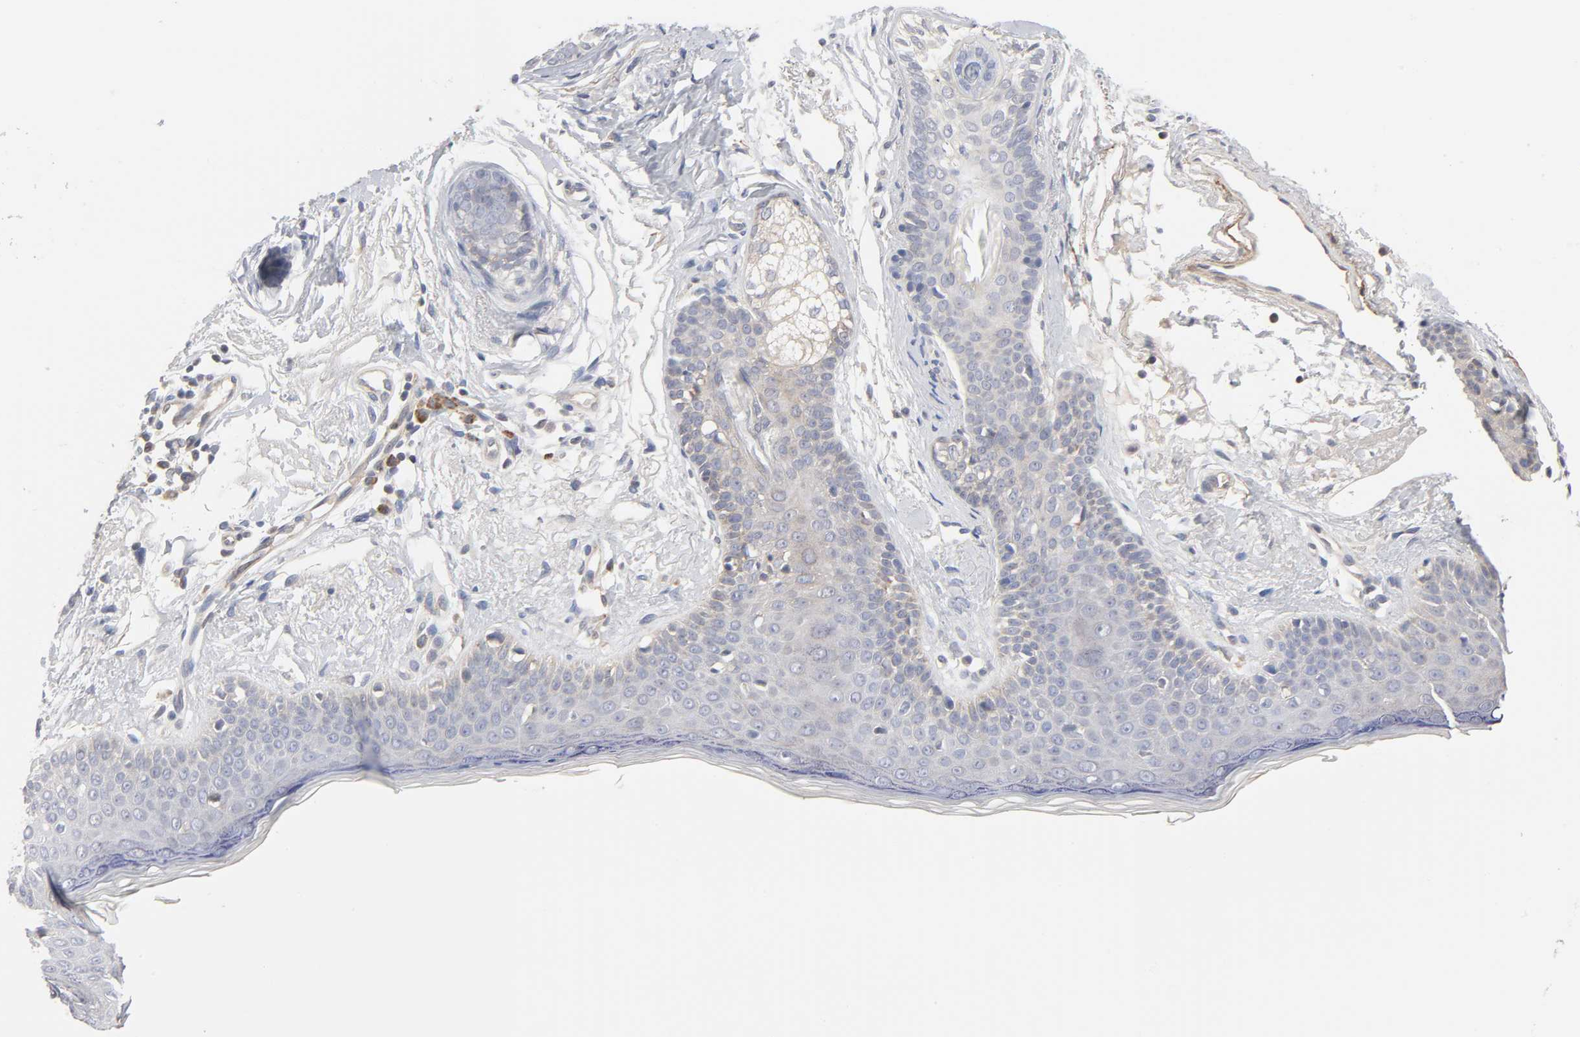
{"staining": {"intensity": "weak", "quantity": "<25%", "location": "cytoplasmic/membranous"}, "tissue": "skin cancer", "cell_type": "Tumor cells", "image_type": "cancer", "snomed": [{"axis": "morphology", "description": "Normal tissue, NOS"}, {"axis": "morphology", "description": "Basal cell carcinoma"}, {"axis": "topography", "description": "Skin"}], "caption": "High magnification brightfield microscopy of basal cell carcinoma (skin) stained with DAB (brown) and counterstained with hematoxylin (blue): tumor cells show no significant expression. (Stains: DAB (3,3'-diaminobenzidine) immunohistochemistry with hematoxylin counter stain, Microscopy: brightfield microscopy at high magnification).", "gene": "IL4R", "patient": {"sex": "female", "age": 69}}